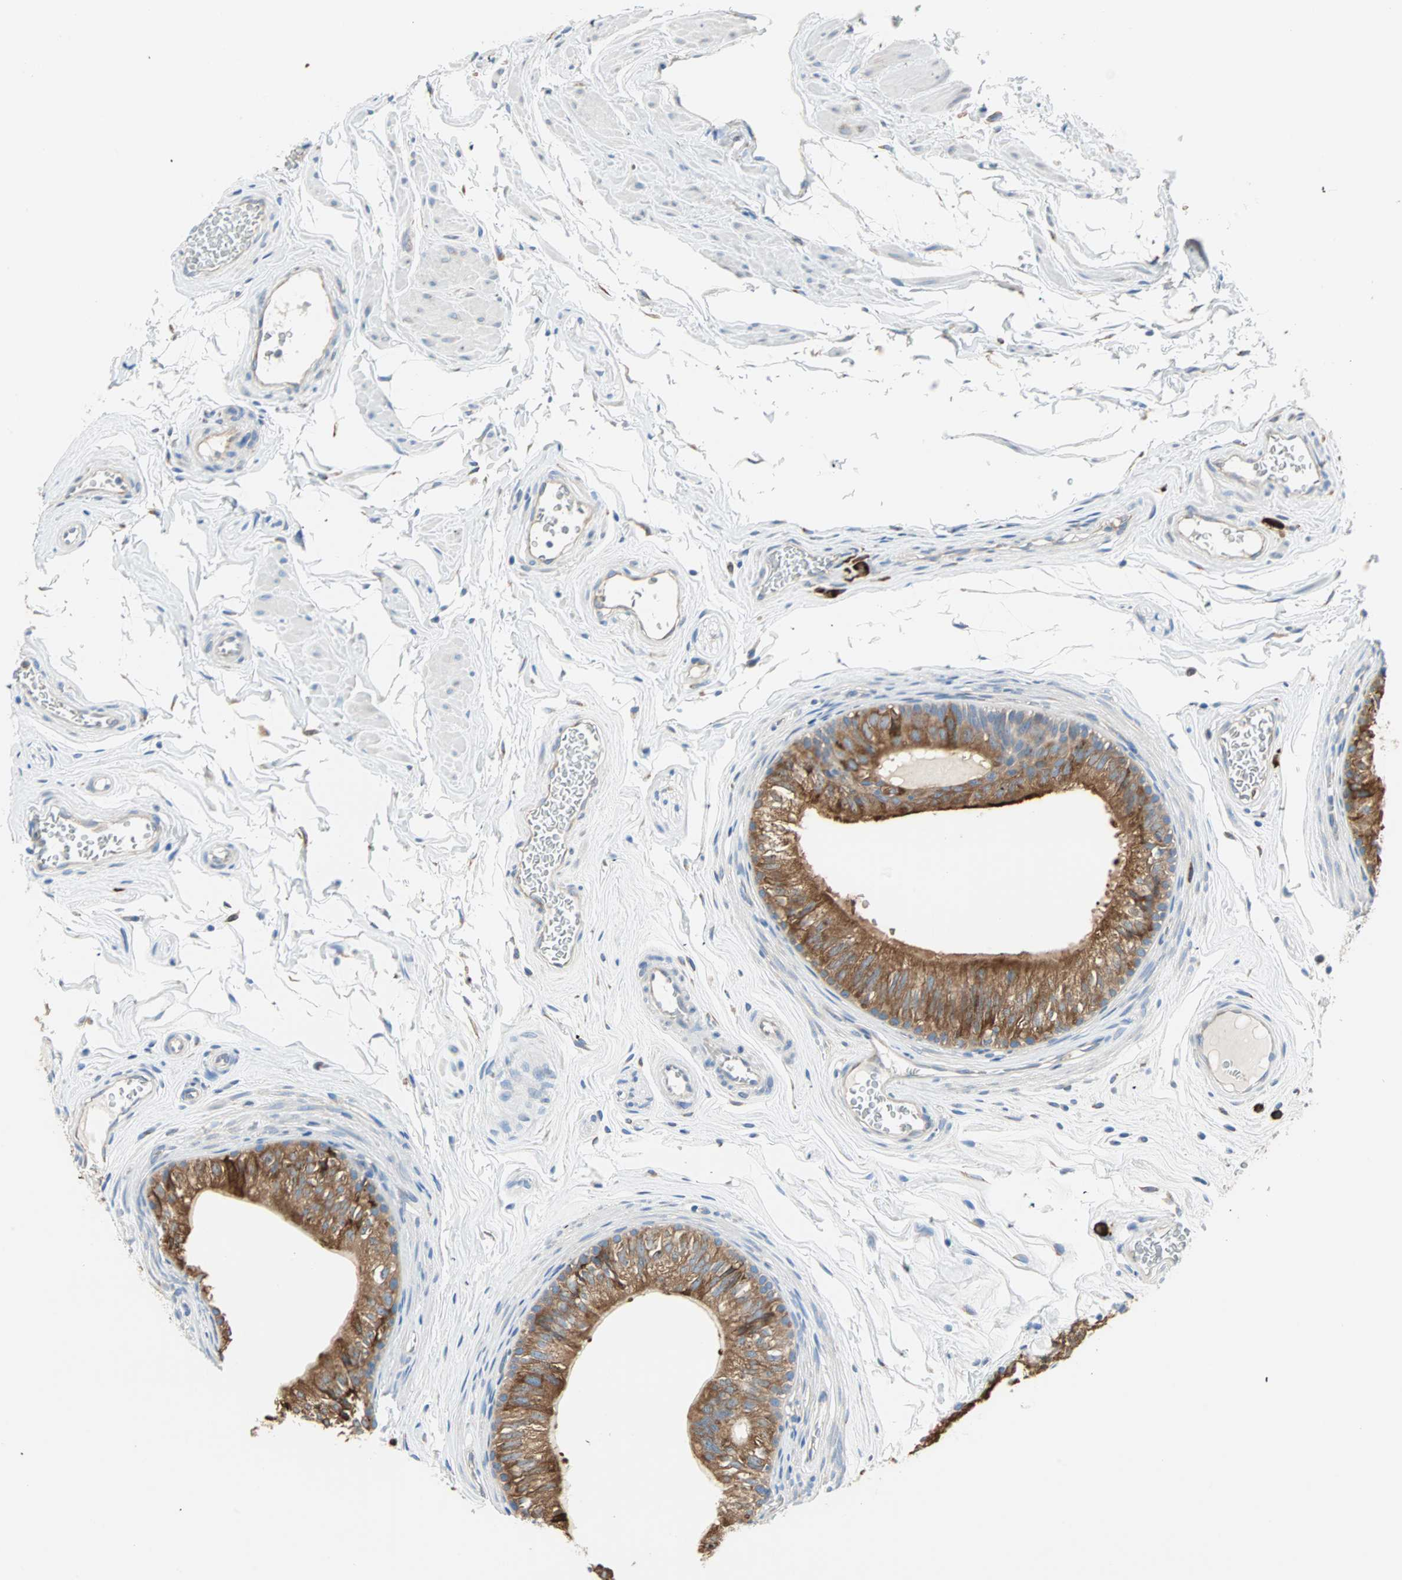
{"staining": {"intensity": "strong", "quantity": ">75%", "location": "cytoplasmic/membranous"}, "tissue": "epididymis", "cell_type": "Glandular cells", "image_type": "normal", "snomed": [{"axis": "morphology", "description": "Normal tissue, NOS"}, {"axis": "topography", "description": "Testis"}, {"axis": "topography", "description": "Epididymis"}], "caption": "The immunohistochemical stain shows strong cytoplasmic/membranous positivity in glandular cells of unremarkable epididymis.", "gene": "PLCXD1", "patient": {"sex": "male", "age": 36}}